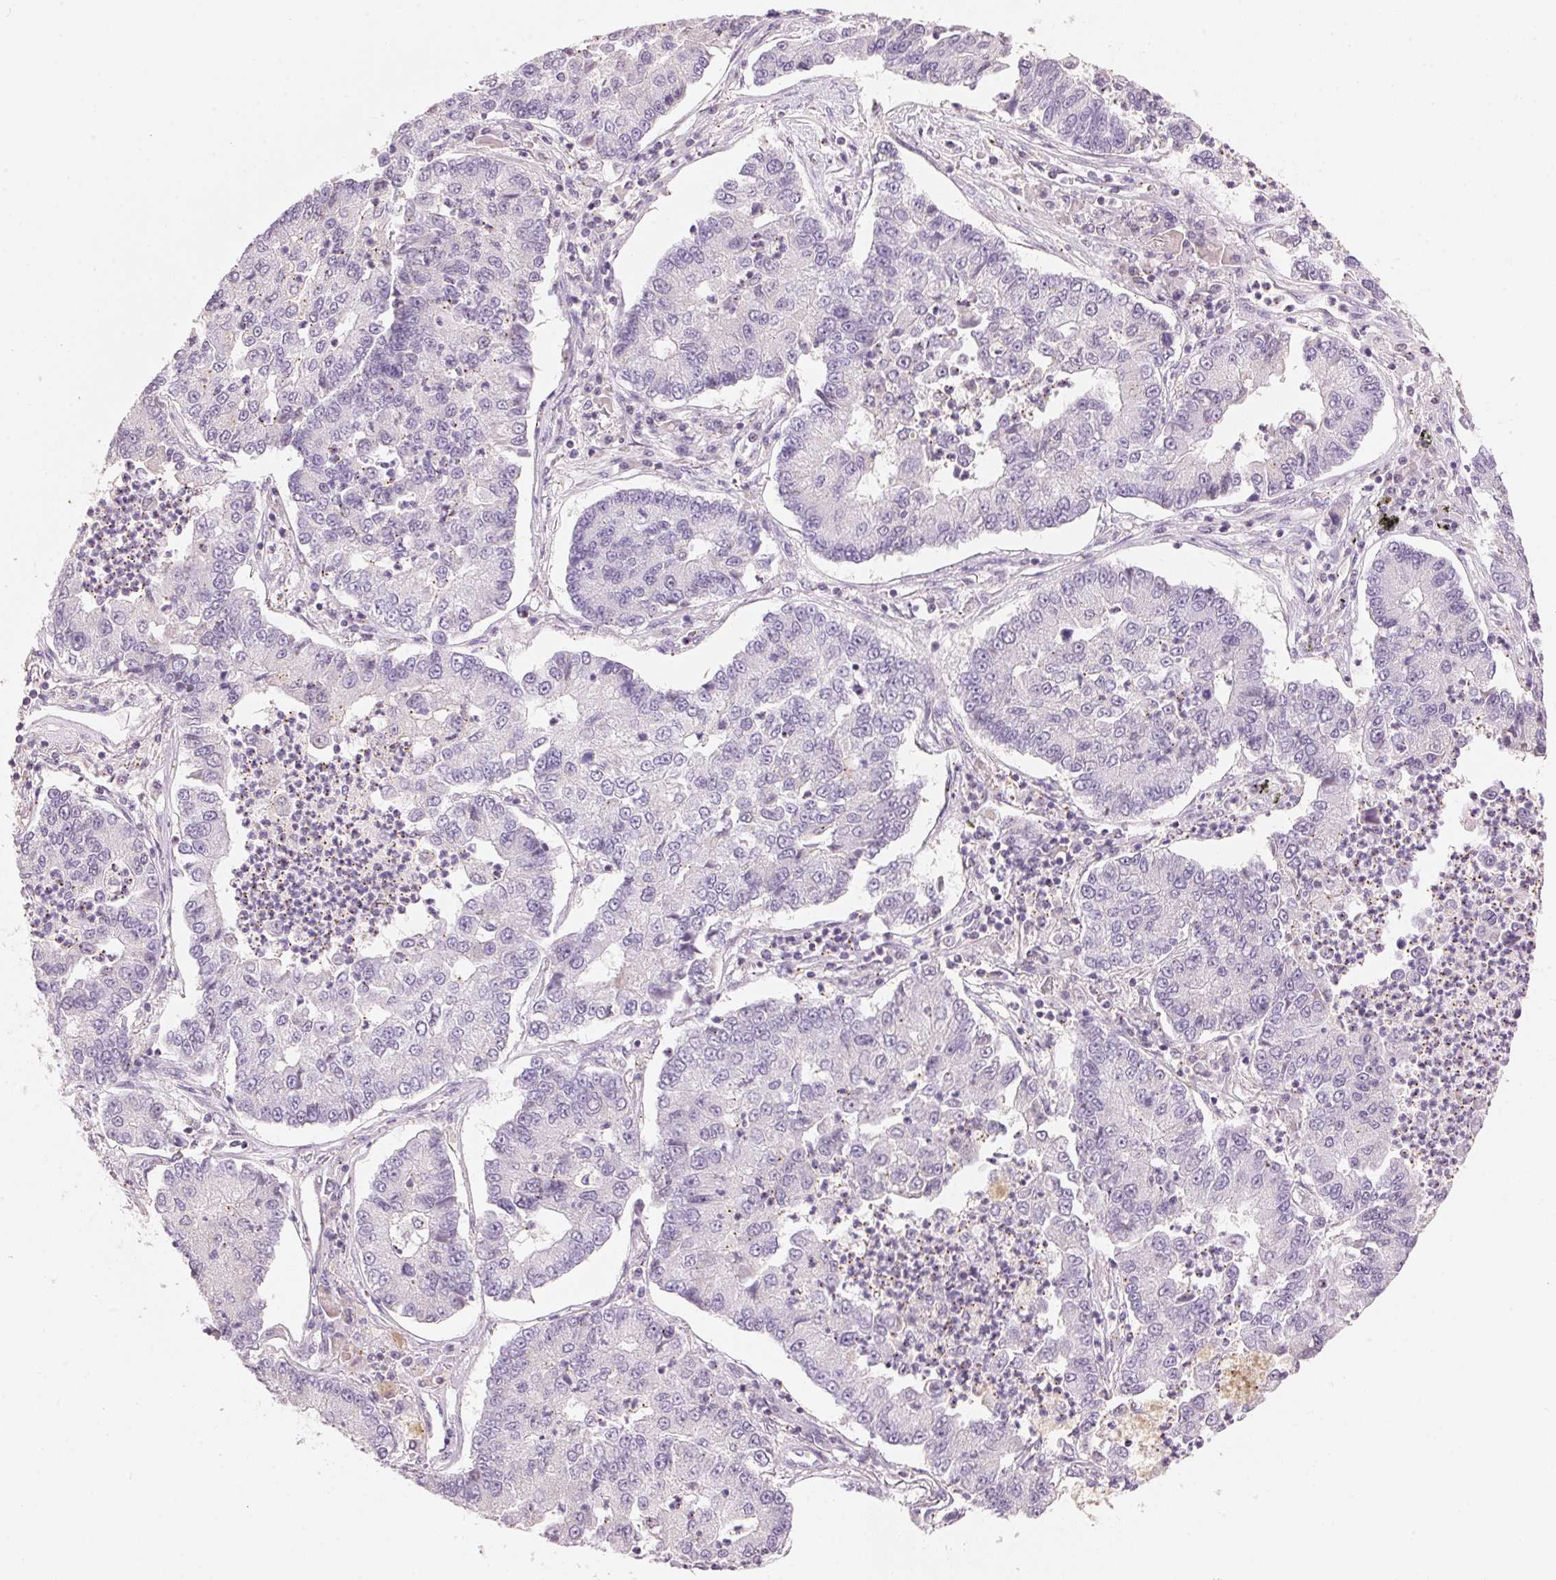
{"staining": {"intensity": "negative", "quantity": "none", "location": "none"}, "tissue": "lung cancer", "cell_type": "Tumor cells", "image_type": "cancer", "snomed": [{"axis": "morphology", "description": "Adenocarcinoma, NOS"}, {"axis": "topography", "description": "Lung"}], "caption": "A histopathology image of human adenocarcinoma (lung) is negative for staining in tumor cells.", "gene": "HOXB13", "patient": {"sex": "female", "age": 57}}